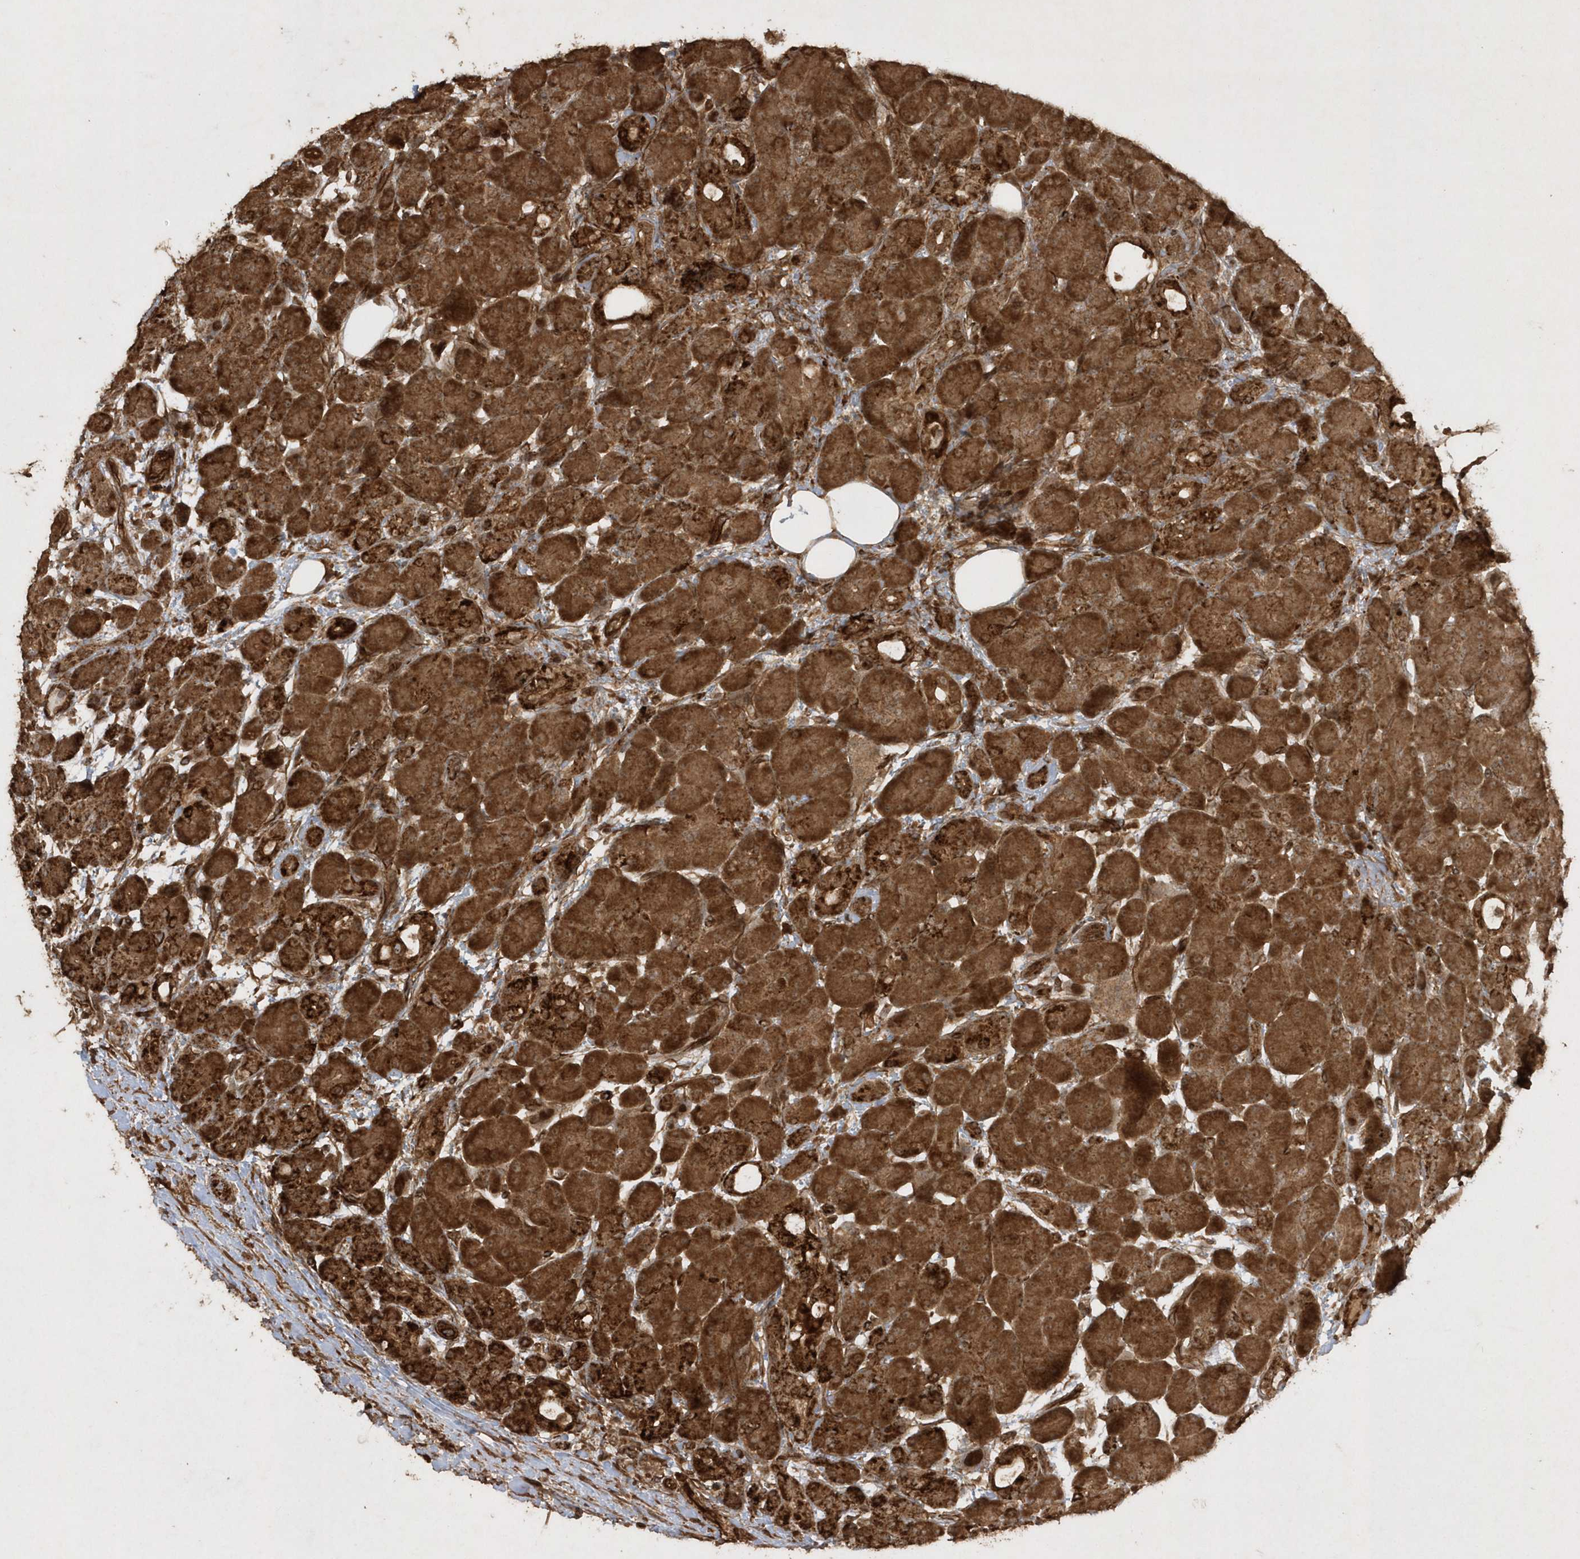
{"staining": {"intensity": "strong", "quantity": ">75%", "location": "cytoplasmic/membranous"}, "tissue": "pancreas", "cell_type": "Exocrine glandular cells", "image_type": "normal", "snomed": [{"axis": "morphology", "description": "Normal tissue, NOS"}, {"axis": "topography", "description": "Pancreas"}], "caption": "DAB (3,3'-diaminobenzidine) immunohistochemical staining of unremarkable human pancreas reveals strong cytoplasmic/membranous protein staining in approximately >75% of exocrine glandular cells. (Stains: DAB (3,3'-diaminobenzidine) in brown, nuclei in blue, Microscopy: brightfield microscopy at high magnification).", "gene": "AVPI1", "patient": {"sex": "male", "age": 63}}